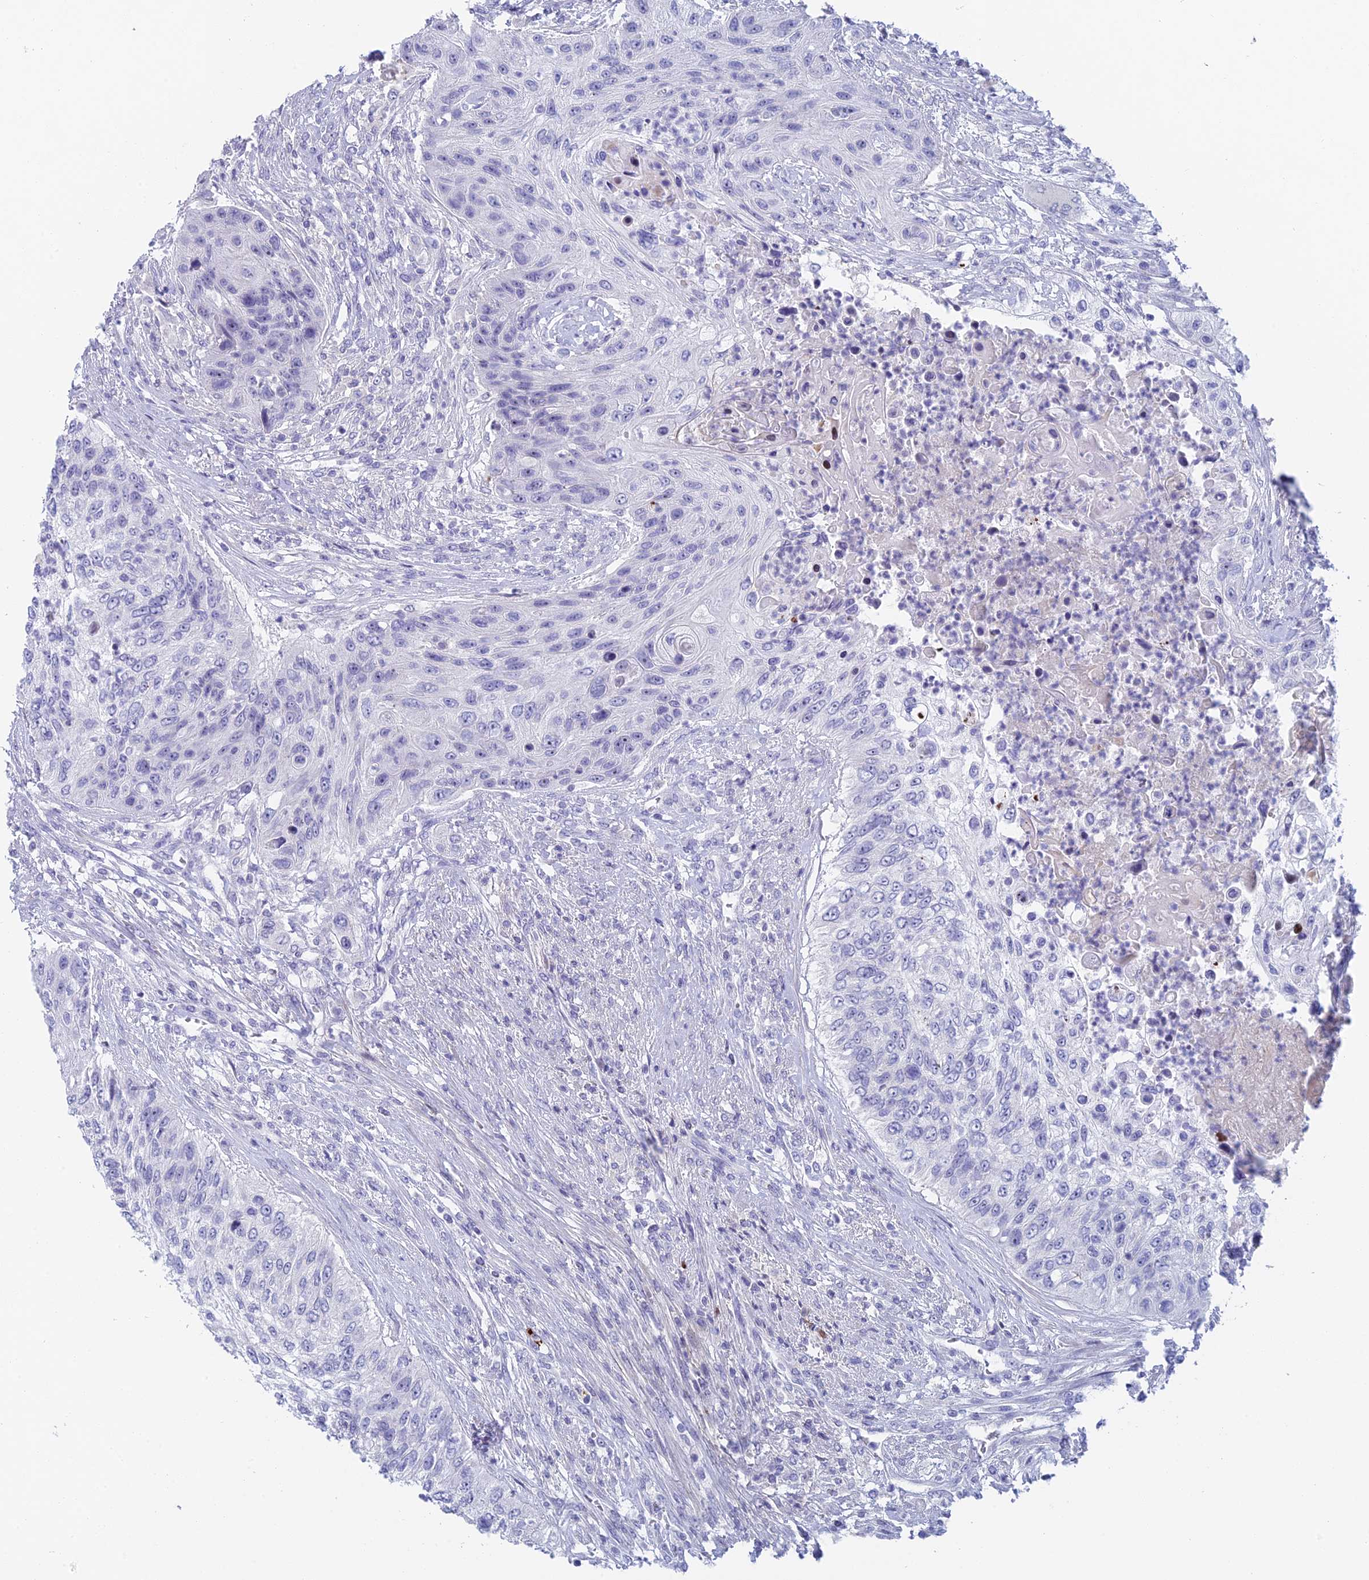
{"staining": {"intensity": "negative", "quantity": "none", "location": "none"}, "tissue": "urothelial cancer", "cell_type": "Tumor cells", "image_type": "cancer", "snomed": [{"axis": "morphology", "description": "Urothelial carcinoma, High grade"}, {"axis": "topography", "description": "Urinary bladder"}], "caption": "Immunohistochemistry (IHC) of human urothelial cancer displays no positivity in tumor cells.", "gene": "REXO5", "patient": {"sex": "female", "age": 60}}